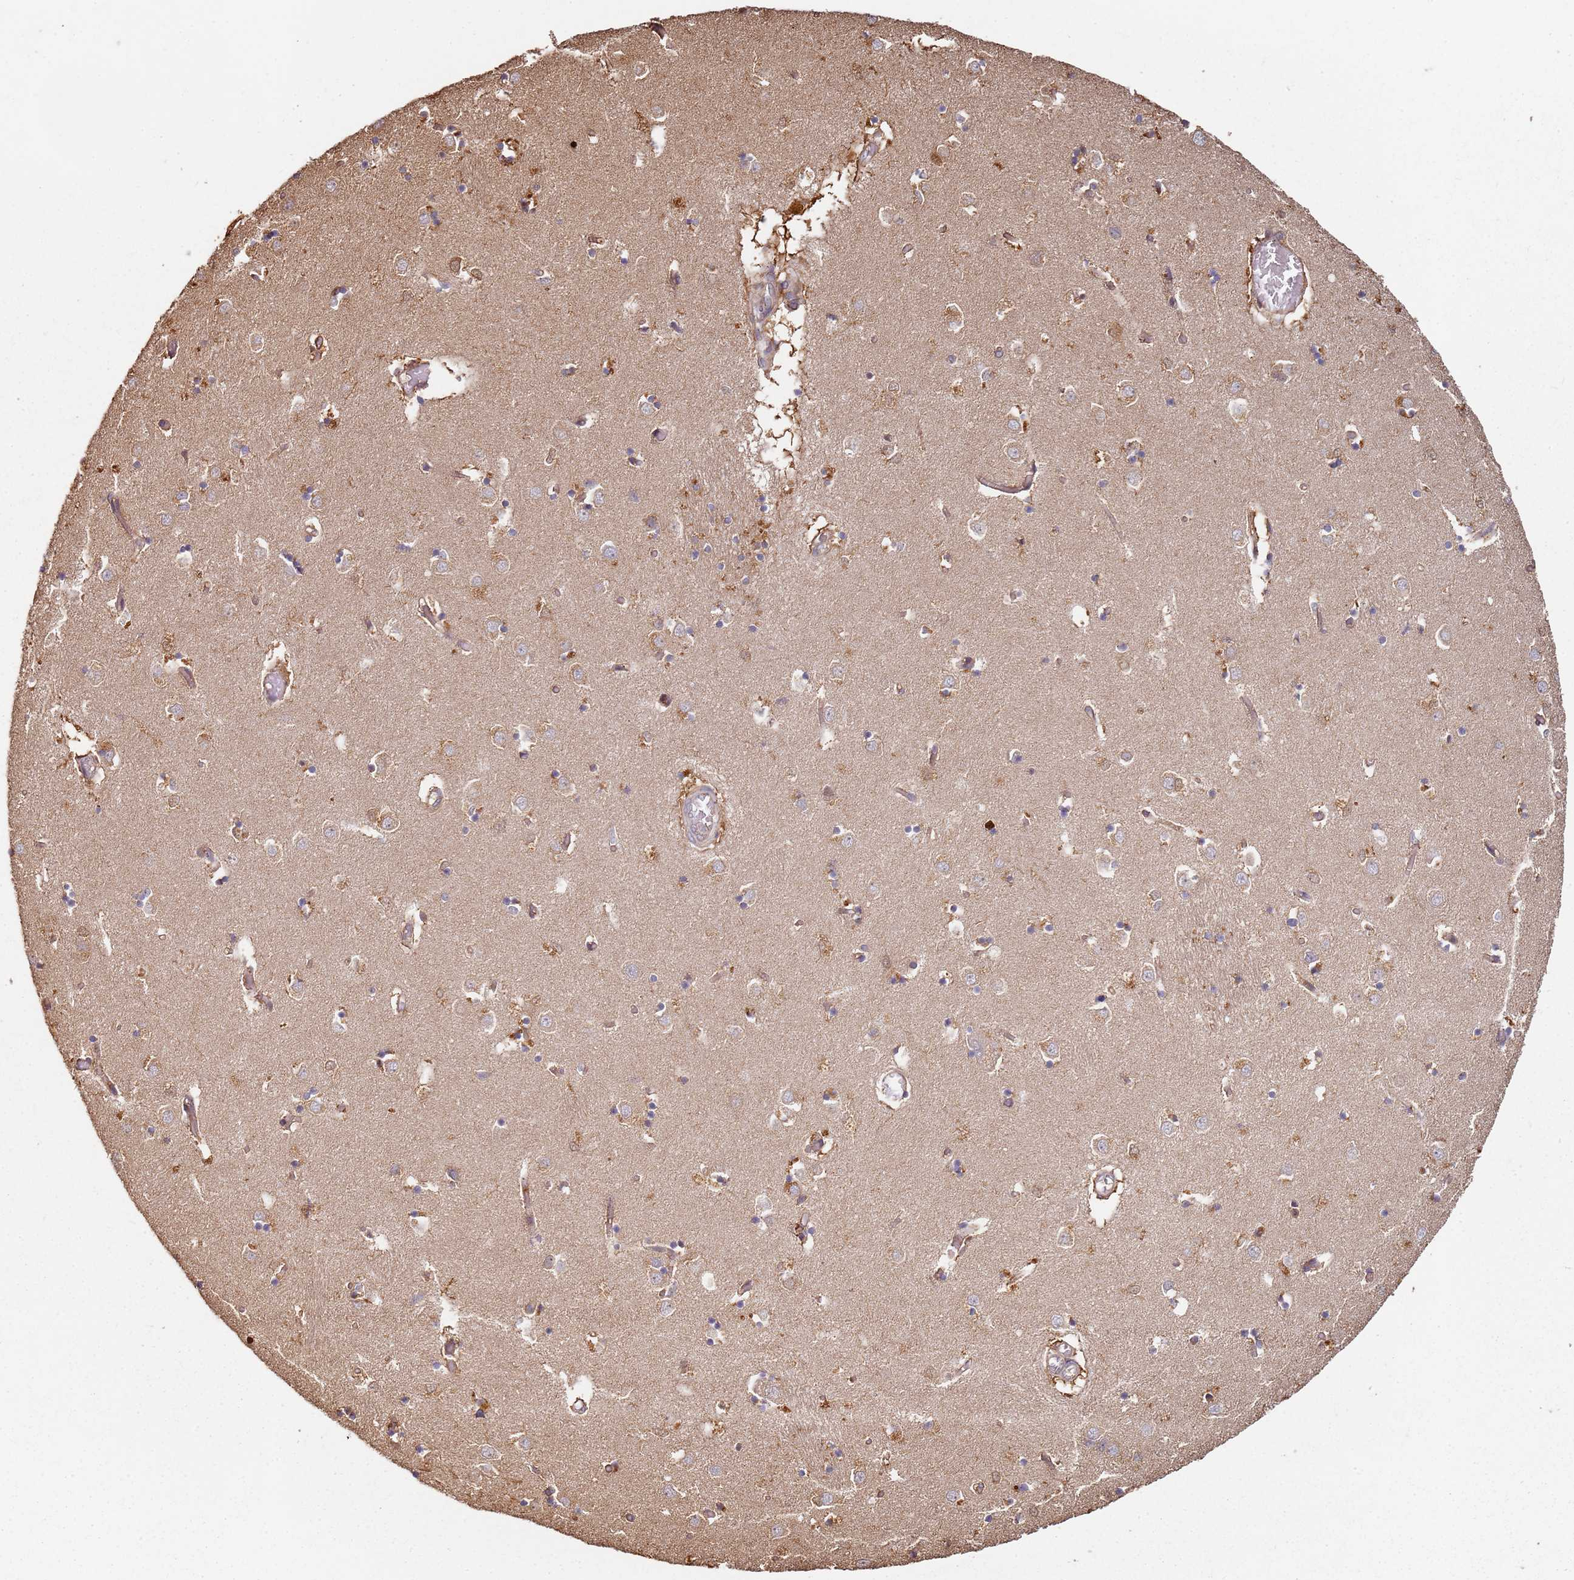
{"staining": {"intensity": "weak", "quantity": "<25%", "location": "cytoplasmic/membranous"}, "tissue": "caudate", "cell_type": "Glial cells", "image_type": "normal", "snomed": [{"axis": "morphology", "description": "Normal tissue, NOS"}, {"axis": "topography", "description": "Lateral ventricle wall"}], "caption": "This is an IHC photomicrograph of unremarkable caudate. There is no staining in glial cells.", "gene": "SCGB2B2", "patient": {"sex": "male", "age": 70}}